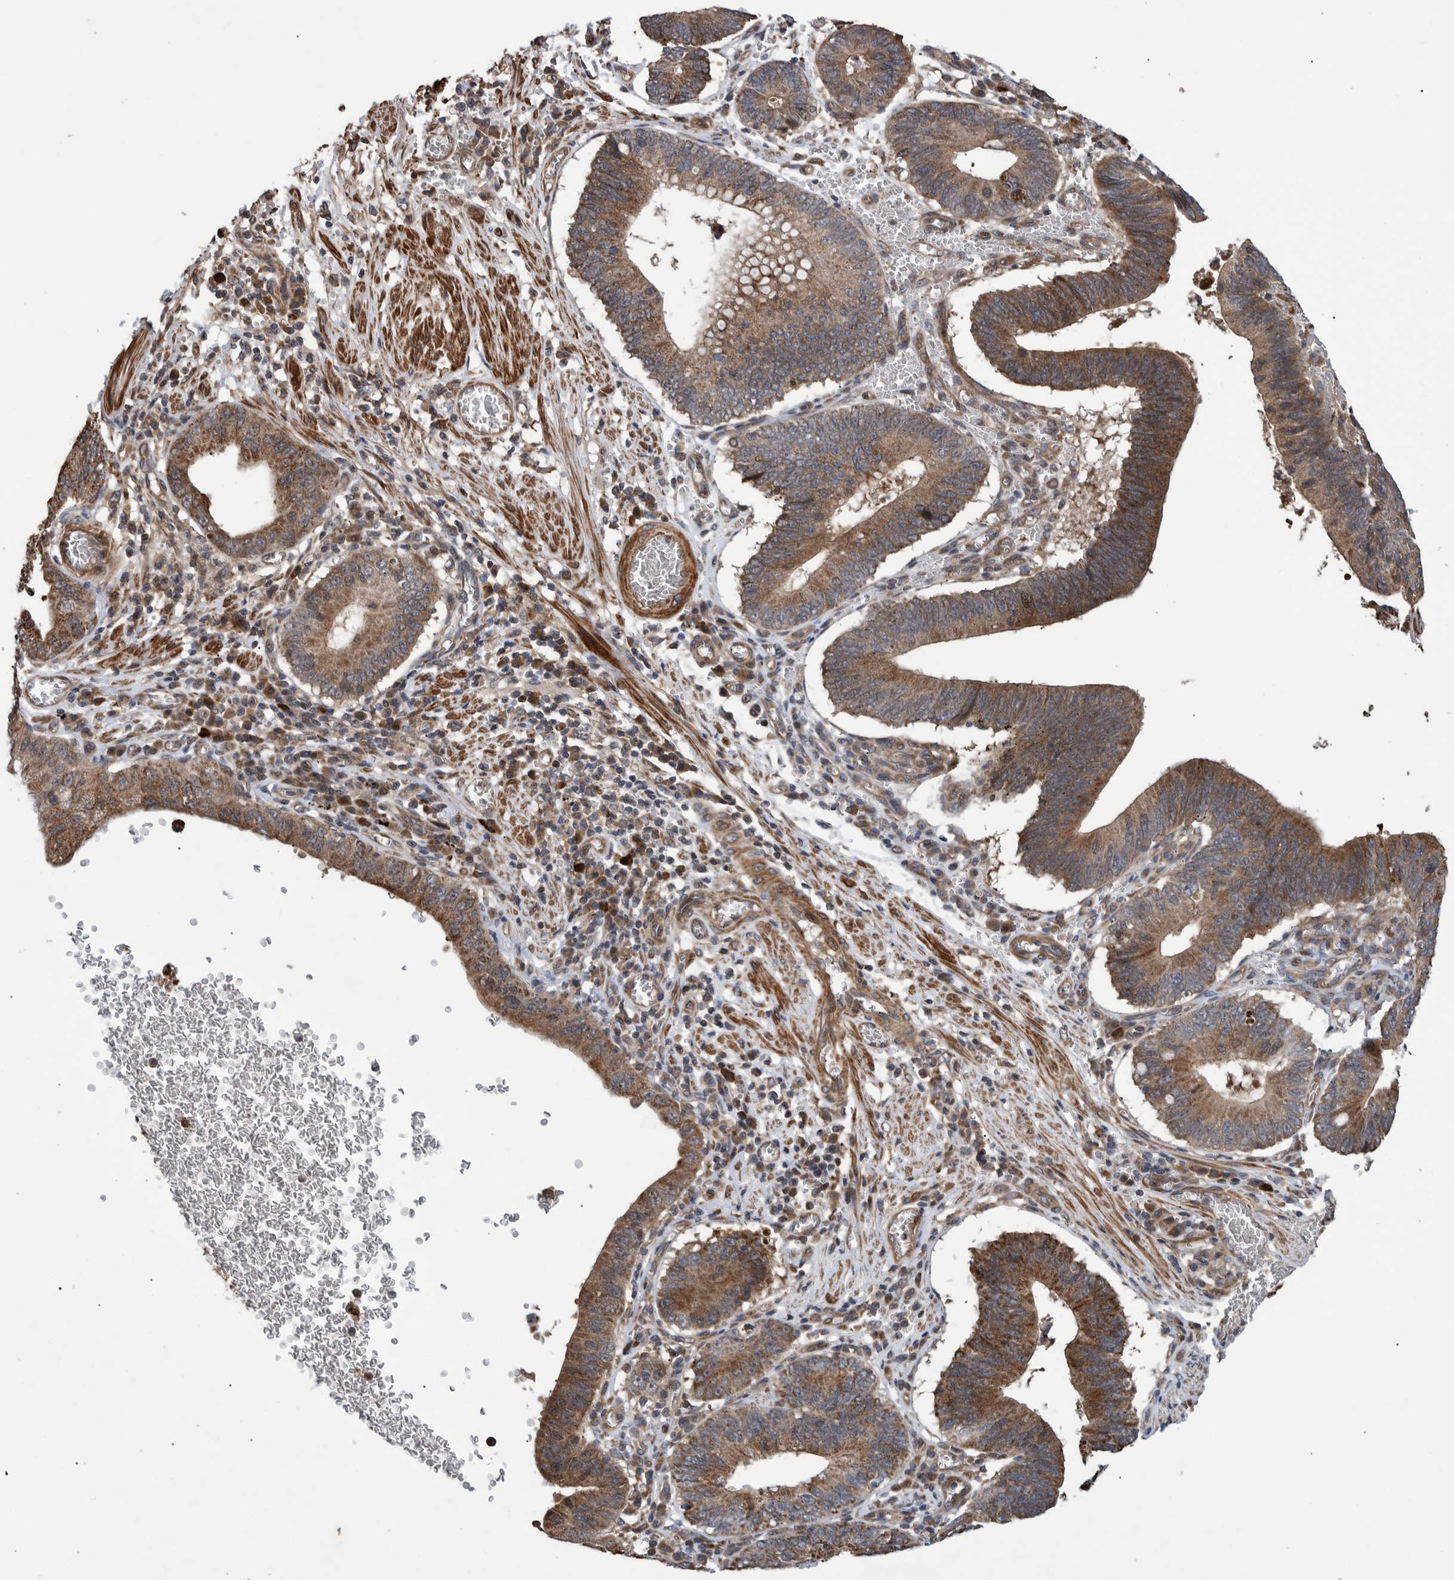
{"staining": {"intensity": "moderate", "quantity": ">75%", "location": "cytoplasmic/membranous"}, "tissue": "stomach cancer", "cell_type": "Tumor cells", "image_type": "cancer", "snomed": [{"axis": "morphology", "description": "Adenocarcinoma, NOS"}, {"axis": "topography", "description": "Stomach"}, {"axis": "topography", "description": "Gastric cardia"}], "caption": "The micrograph exhibits staining of stomach cancer (adenocarcinoma), revealing moderate cytoplasmic/membranous protein positivity (brown color) within tumor cells.", "gene": "B3GNTL1", "patient": {"sex": "male", "age": 59}}